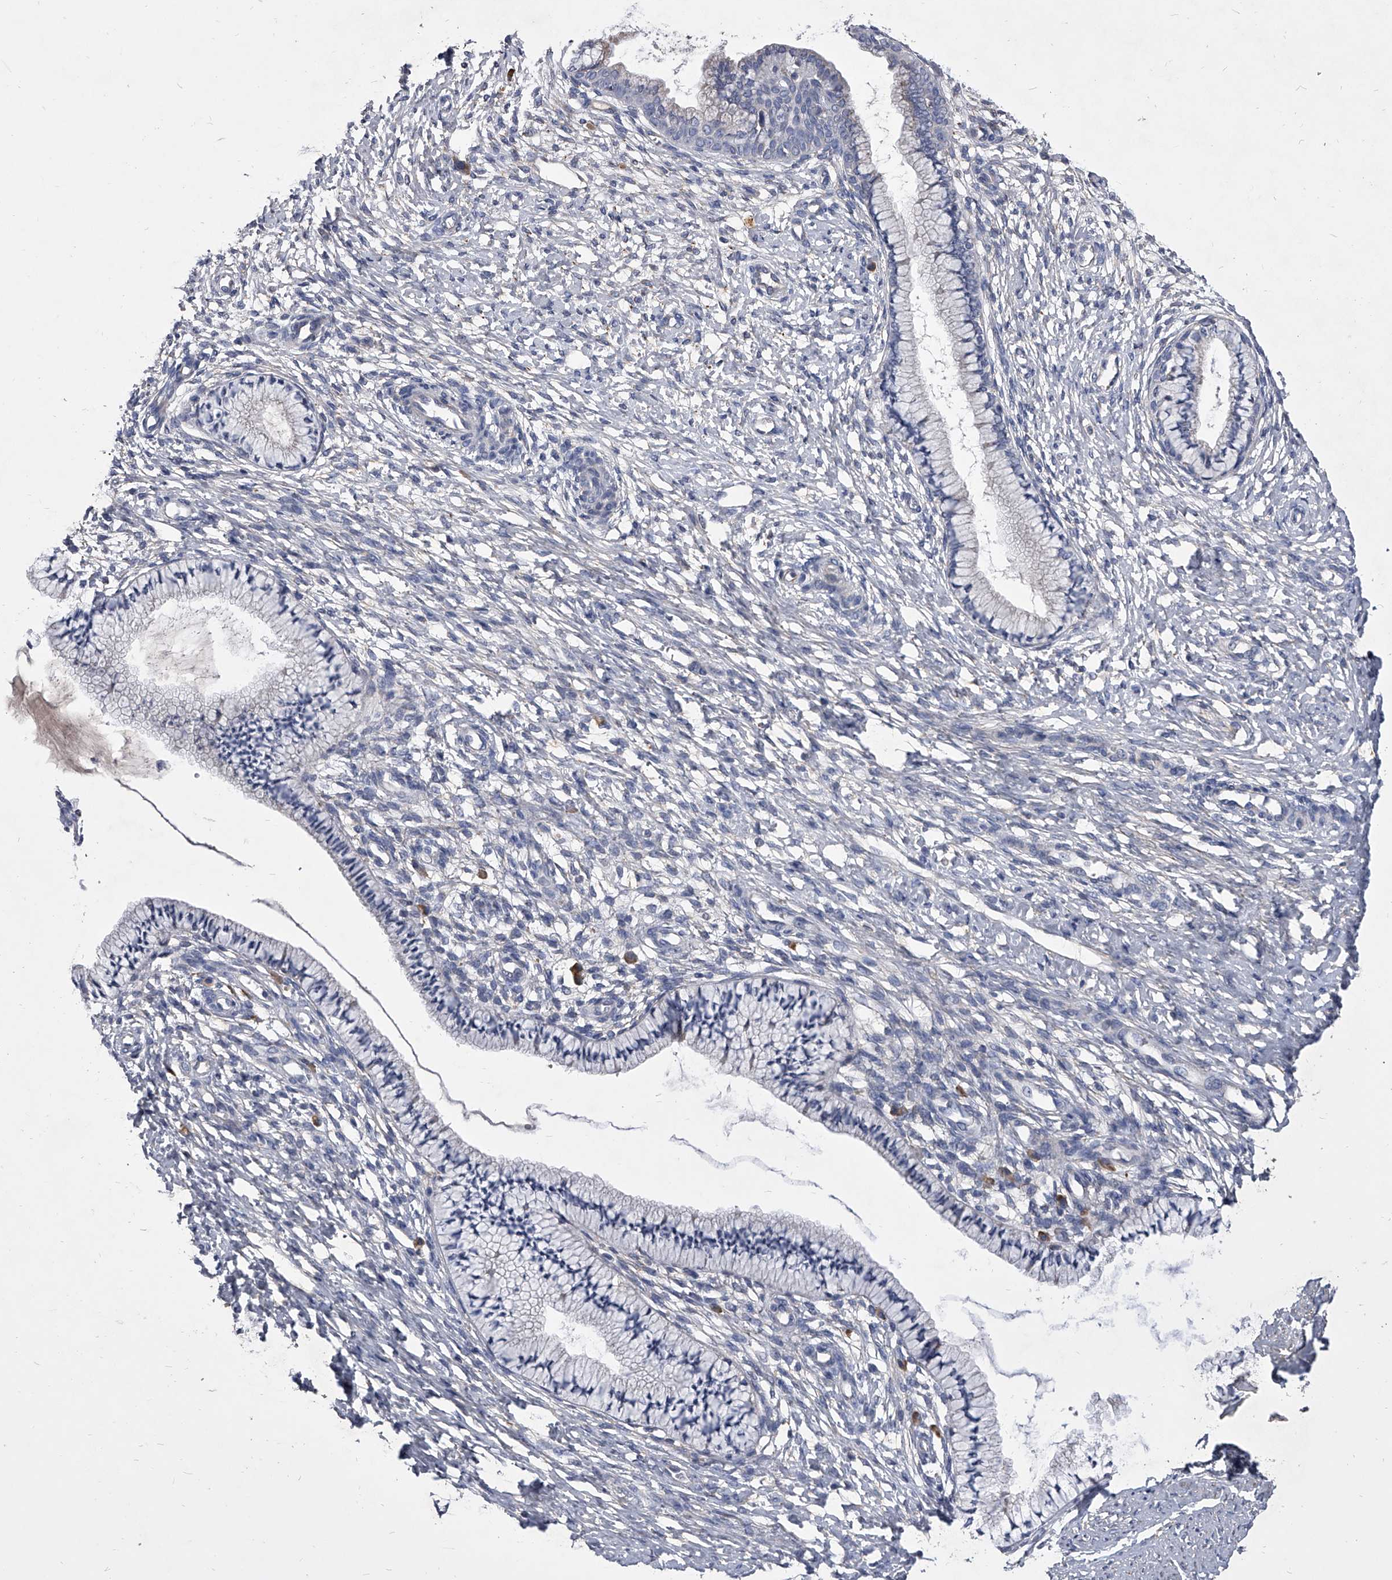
{"staining": {"intensity": "negative", "quantity": "none", "location": "none"}, "tissue": "cervix", "cell_type": "Glandular cells", "image_type": "normal", "snomed": [{"axis": "morphology", "description": "Normal tissue, NOS"}, {"axis": "topography", "description": "Cervix"}], "caption": "Immunohistochemical staining of benign human cervix shows no significant staining in glandular cells.", "gene": "CCR4", "patient": {"sex": "female", "age": 36}}